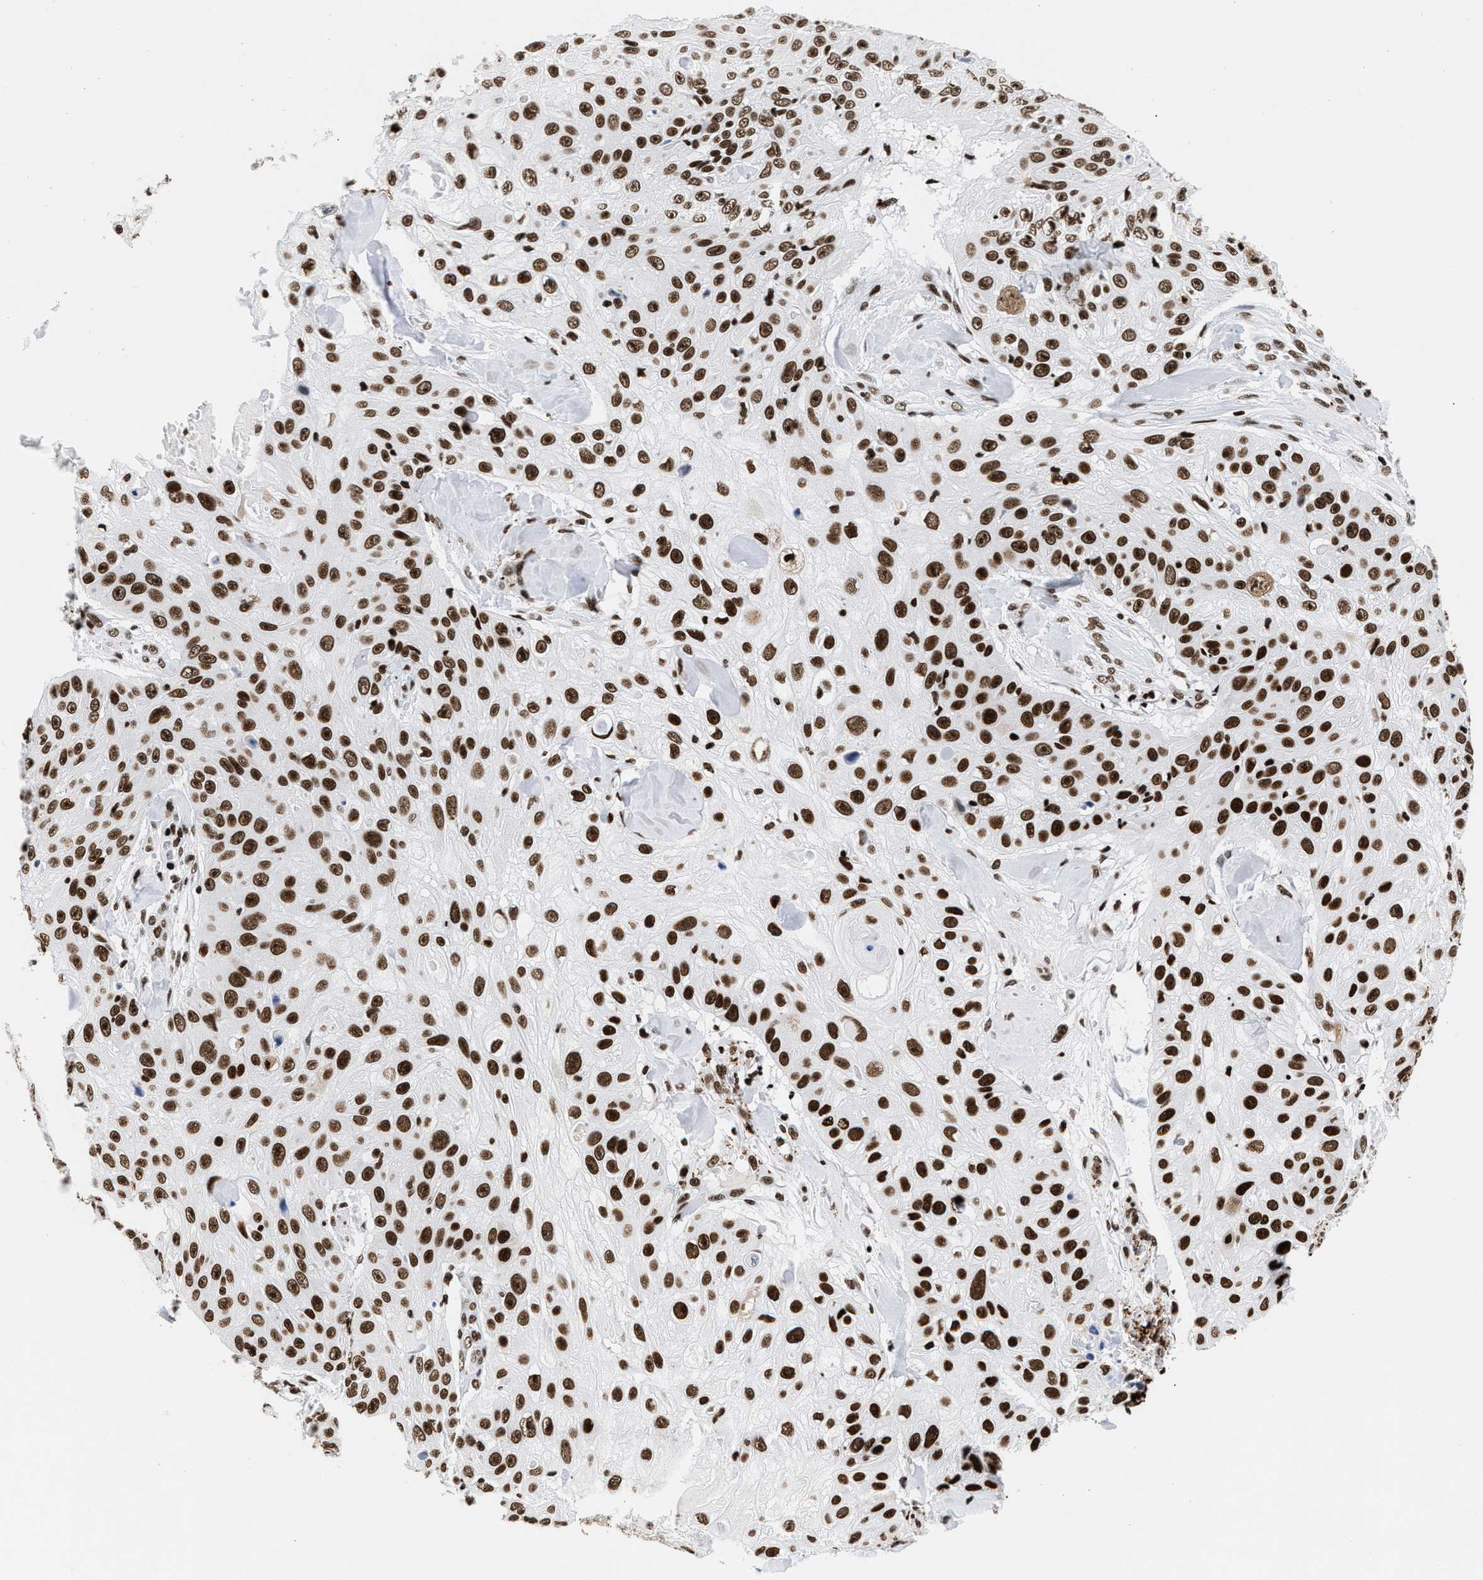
{"staining": {"intensity": "strong", "quantity": ">75%", "location": "nuclear"}, "tissue": "skin cancer", "cell_type": "Tumor cells", "image_type": "cancer", "snomed": [{"axis": "morphology", "description": "Squamous cell carcinoma, NOS"}, {"axis": "topography", "description": "Skin"}], "caption": "Skin cancer (squamous cell carcinoma) tissue displays strong nuclear staining in about >75% of tumor cells, visualized by immunohistochemistry. Nuclei are stained in blue.", "gene": "RAD21", "patient": {"sex": "male", "age": 86}}